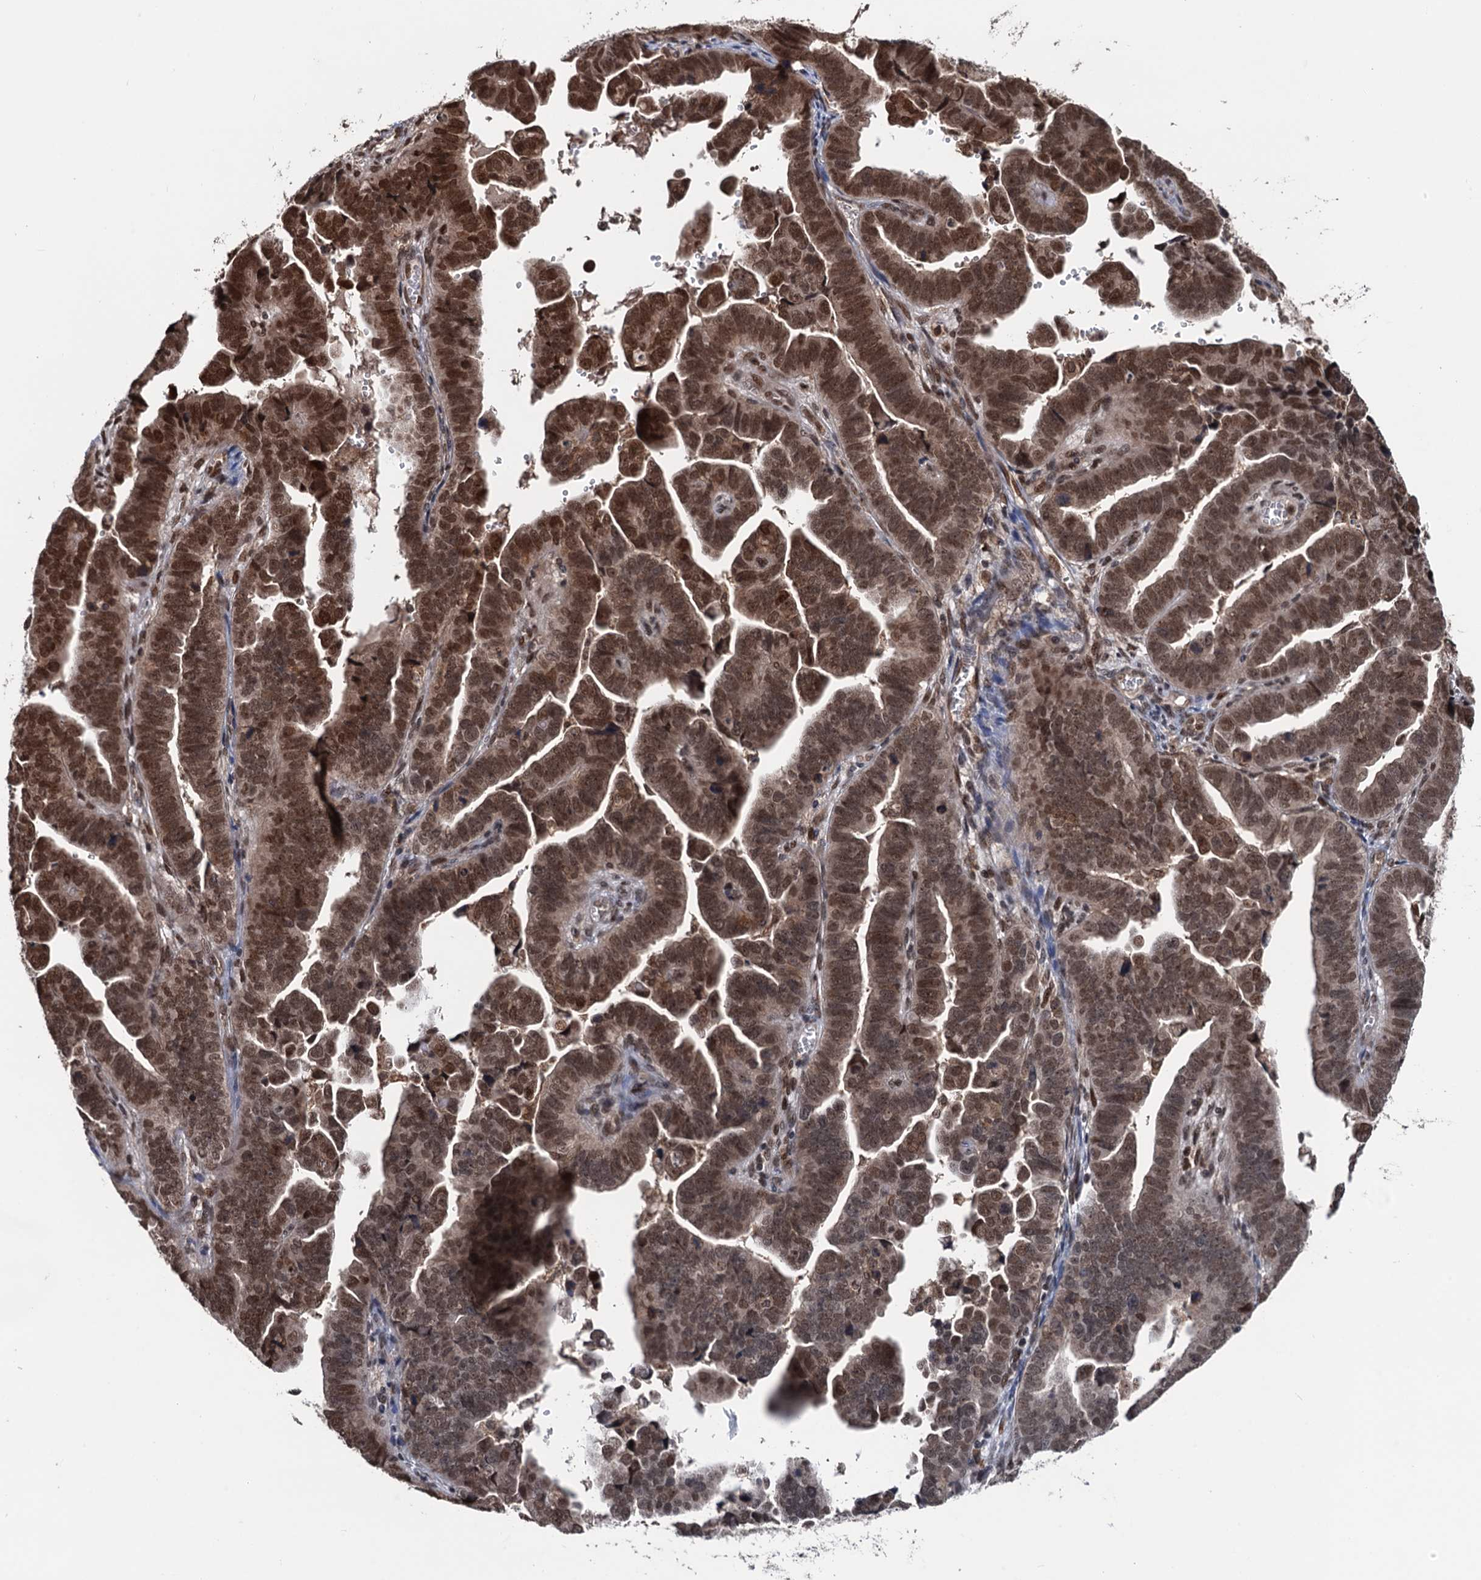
{"staining": {"intensity": "strong", "quantity": ">75%", "location": "nuclear"}, "tissue": "endometrial cancer", "cell_type": "Tumor cells", "image_type": "cancer", "snomed": [{"axis": "morphology", "description": "Adenocarcinoma, NOS"}, {"axis": "topography", "description": "Endometrium"}], "caption": "Protein staining of endometrial cancer (adenocarcinoma) tissue displays strong nuclear expression in approximately >75% of tumor cells.", "gene": "RASSF4", "patient": {"sex": "female", "age": 75}}